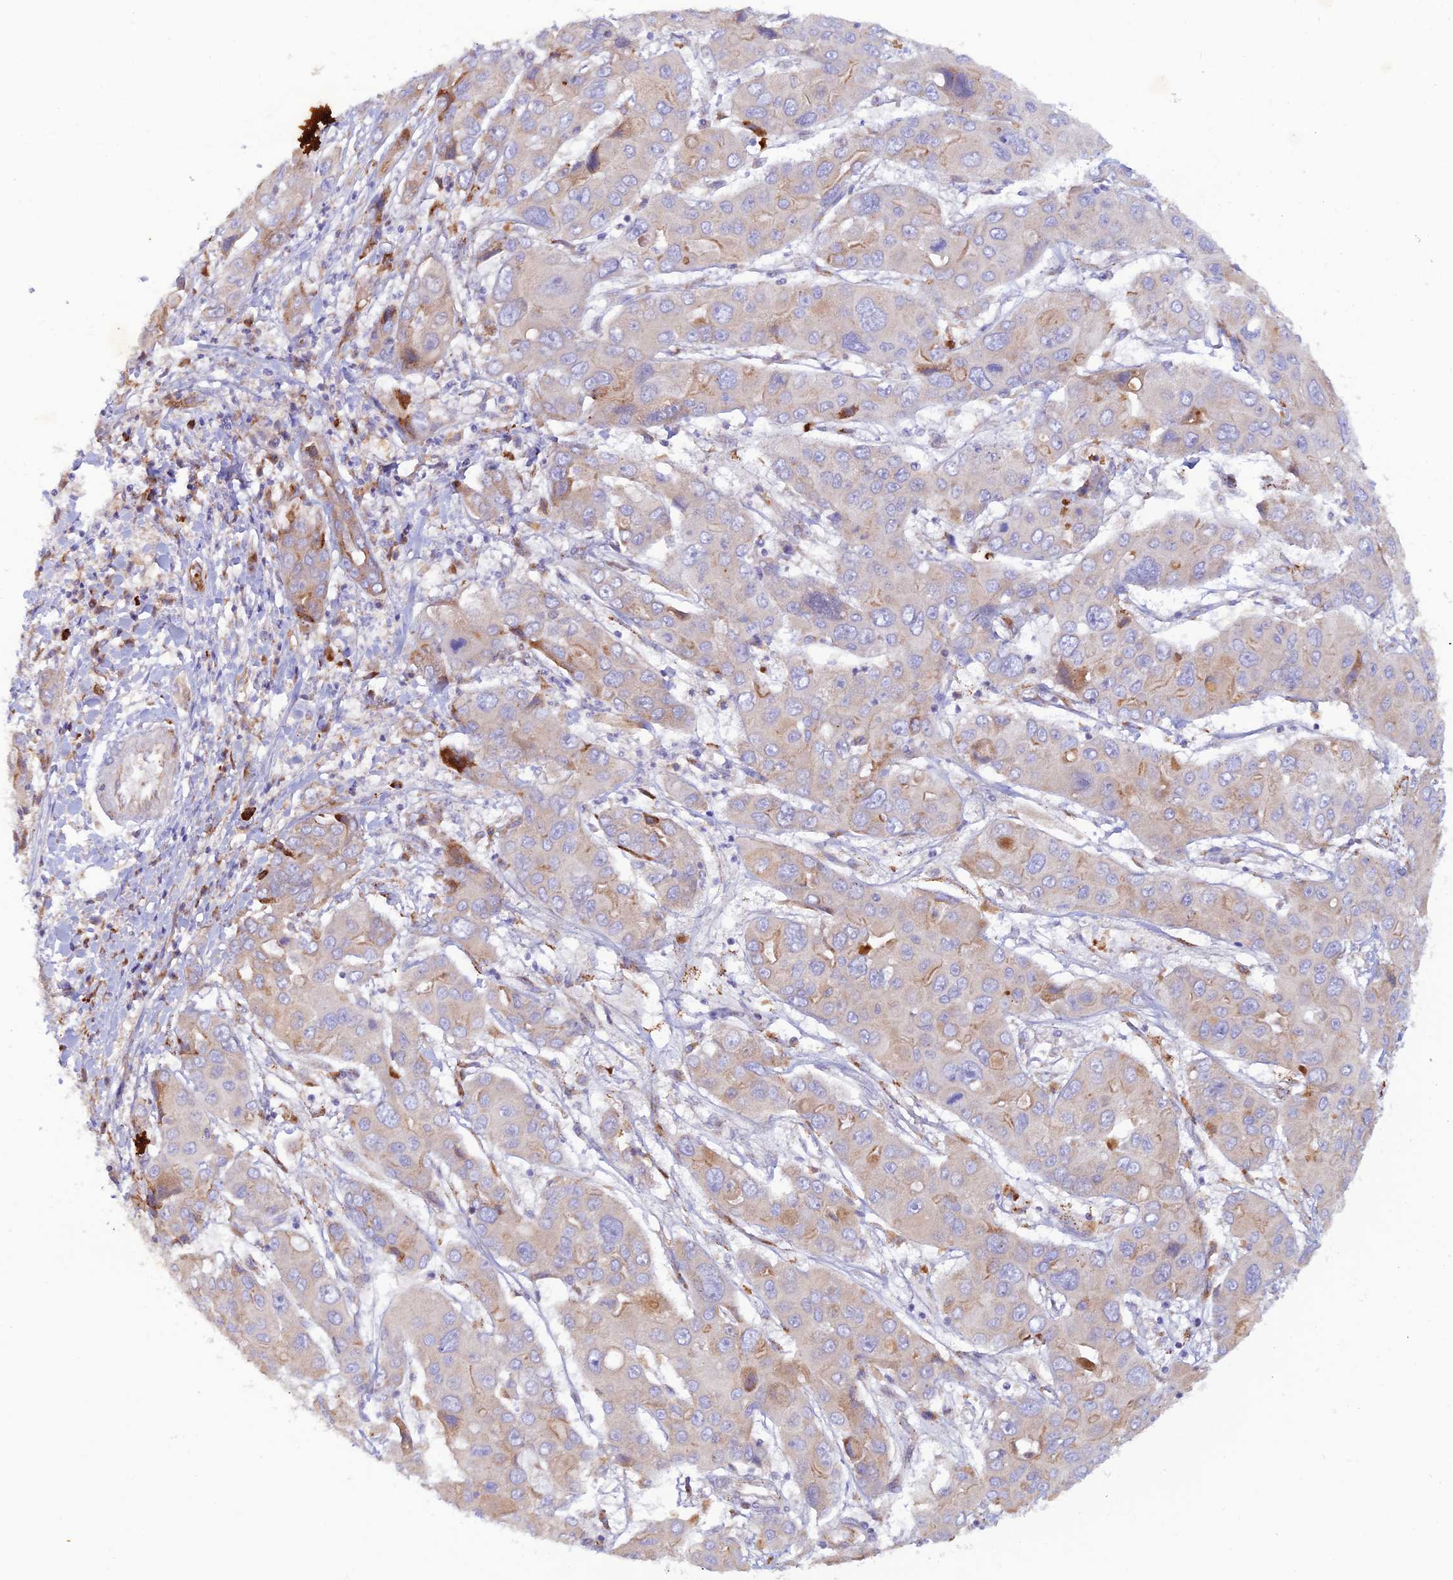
{"staining": {"intensity": "weak", "quantity": "<25%", "location": "cytoplasmic/membranous"}, "tissue": "liver cancer", "cell_type": "Tumor cells", "image_type": "cancer", "snomed": [{"axis": "morphology", "description": "Cholangiocarcinoma"}, {"axis": "topography", "description": "Liver"}], "caption": "IHC of liver cancer displays no positivity in tumor cells.", "gene": "GMCL1", "patient": {"sex": "male", "age": 67}}